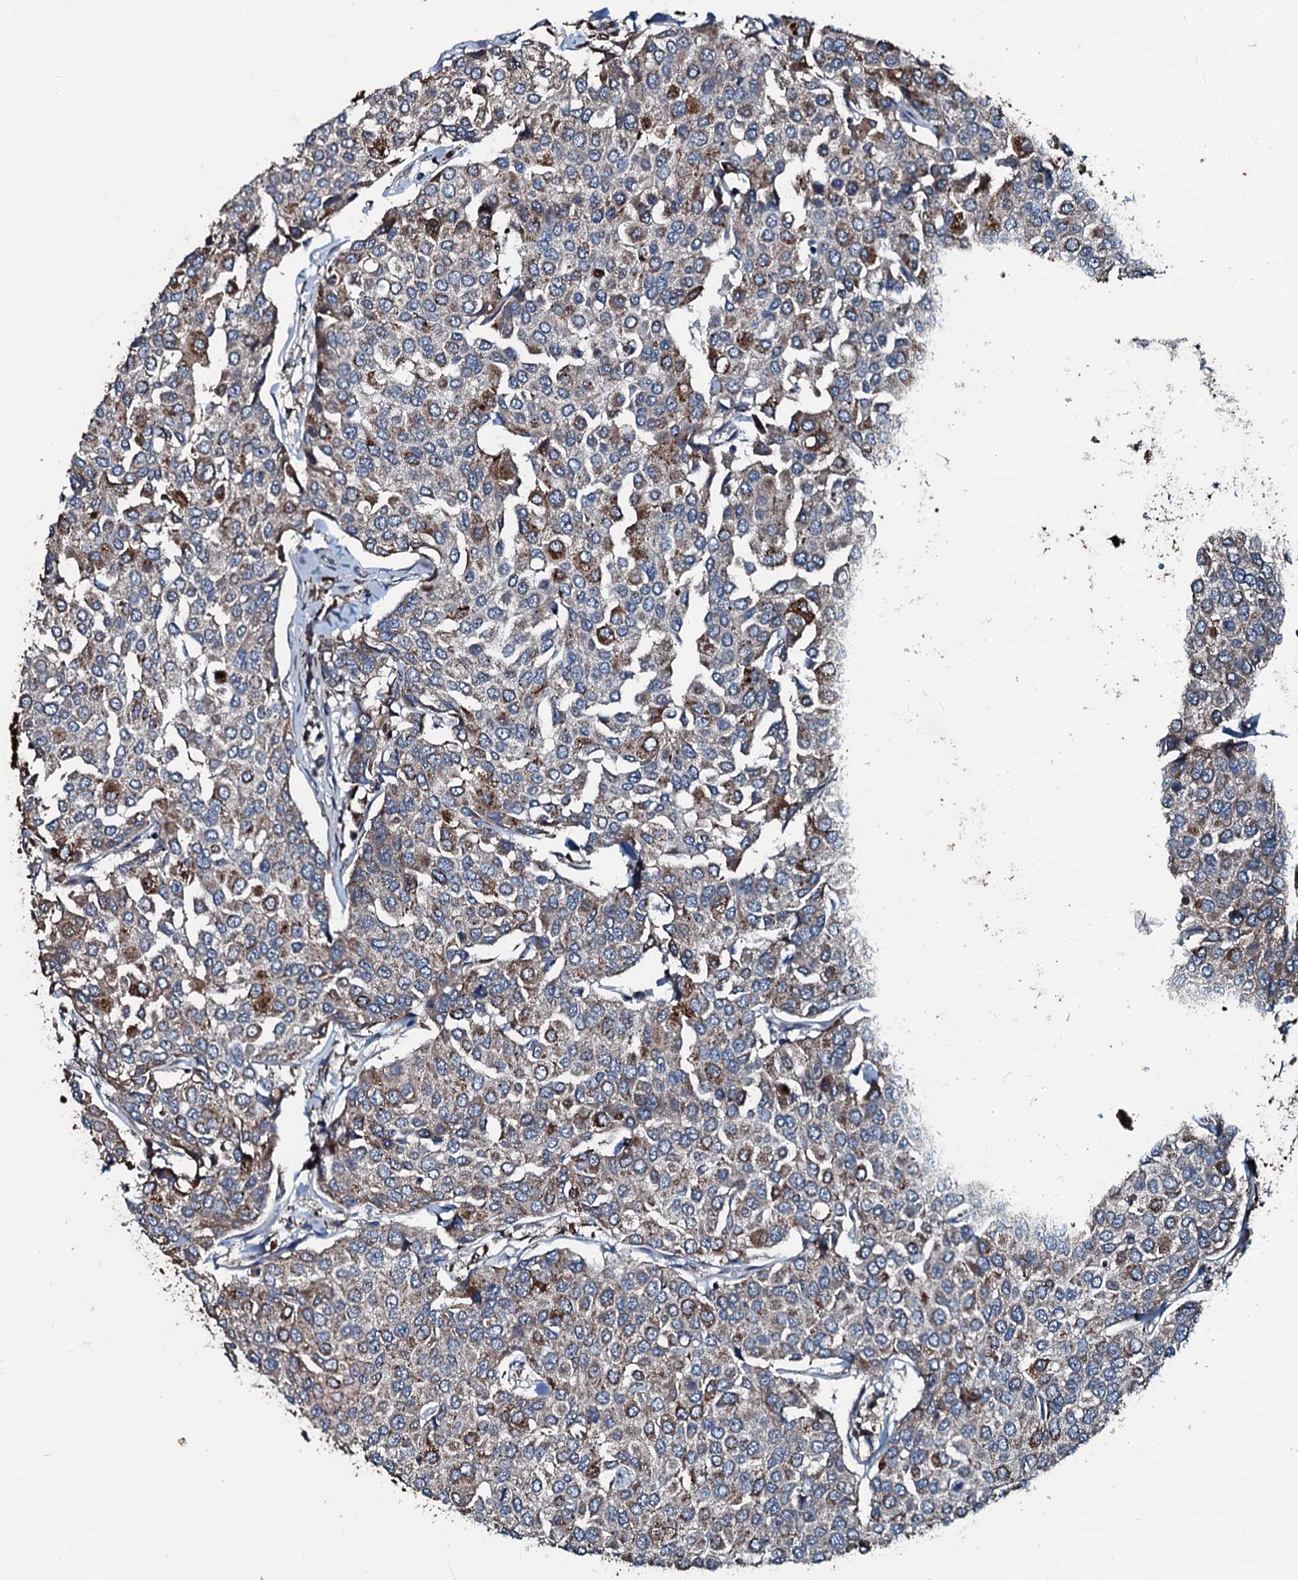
{"staining": {"intensity": "moderate", "quantity": "25%-75%", "location": "cytoplasmic/membranous"}, "tissue": "breast cancer", "cell_type": "Tumor cells", "image_type": "cancer", "snomed": [{"axis": "morphology", "description": "Duct carcinoma"}, {"axis": "topography", "description": "Breast"}], "caption": "Tumor cells demonstrate moderate cytoplasmic/membranous positivity in about 25%-75% of cells in breast cancer (invasive ductal carcinoma).", "gene": "AARS1", "patient": {"sex": "female", "age": 55}}